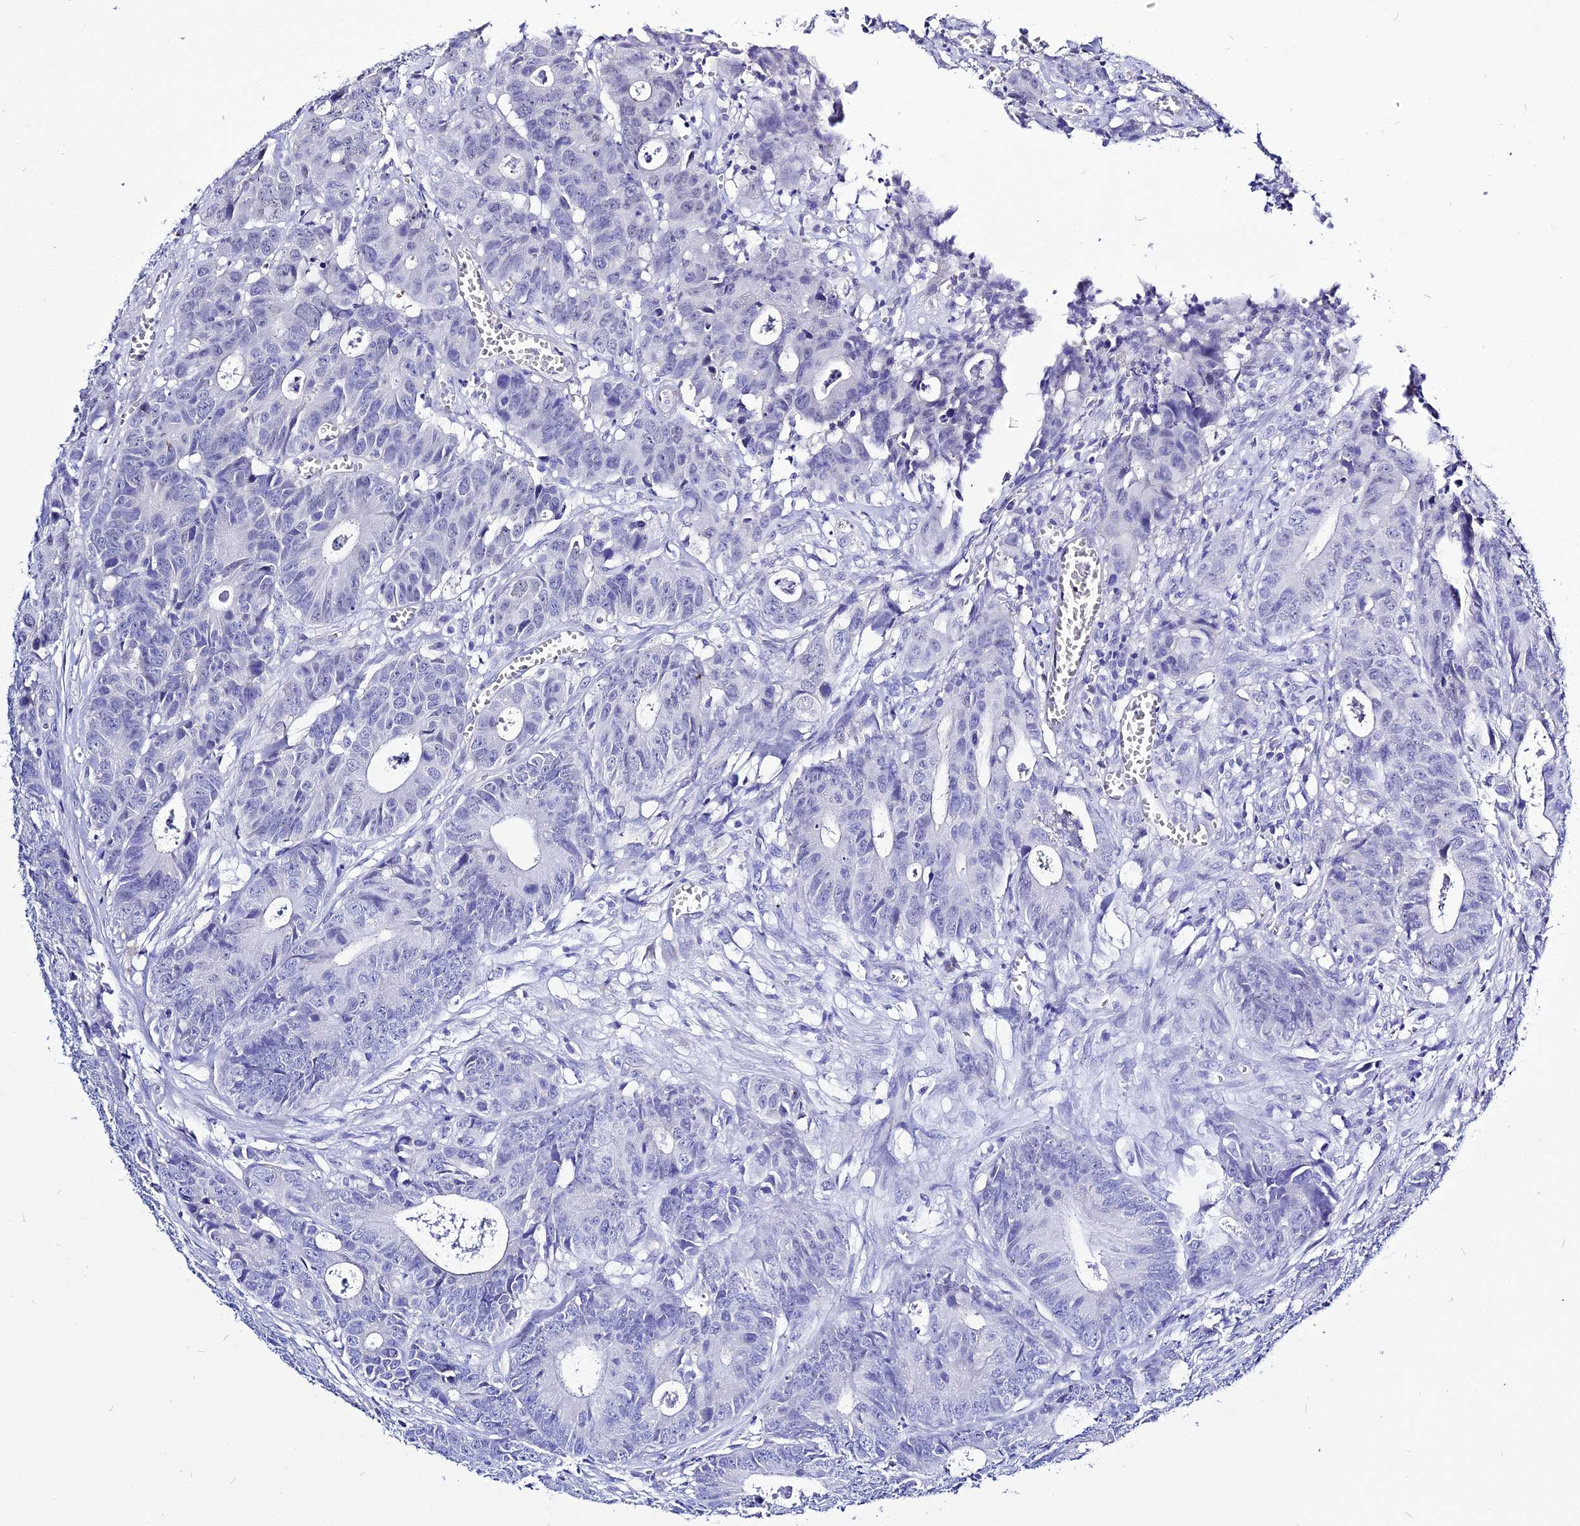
{"staining": {"intensity": "negative", "quantity": "none", "location": "none"}, "tissue": "colorectal cancer", "cell_type": "Tumor cells", "image_type": "cancer", "snomed": [{"axis": "morphology", "description": "Adenocarcinoma, NOS"}, {"axis": "topography", "description": "Colon"}], "caption": "Protein analysis of colorectal cancer (adenocarcinoma) demonstrates no significant positivity in tumor cells. Brightfield microscopy of IHC stained with DAB (3,3'-diaminobenzidine) (brown) and hematoxylin (blue), captured at high magnification.", "gene": "DEFB107A", "patient": {"sex": "female", "age": 57}}